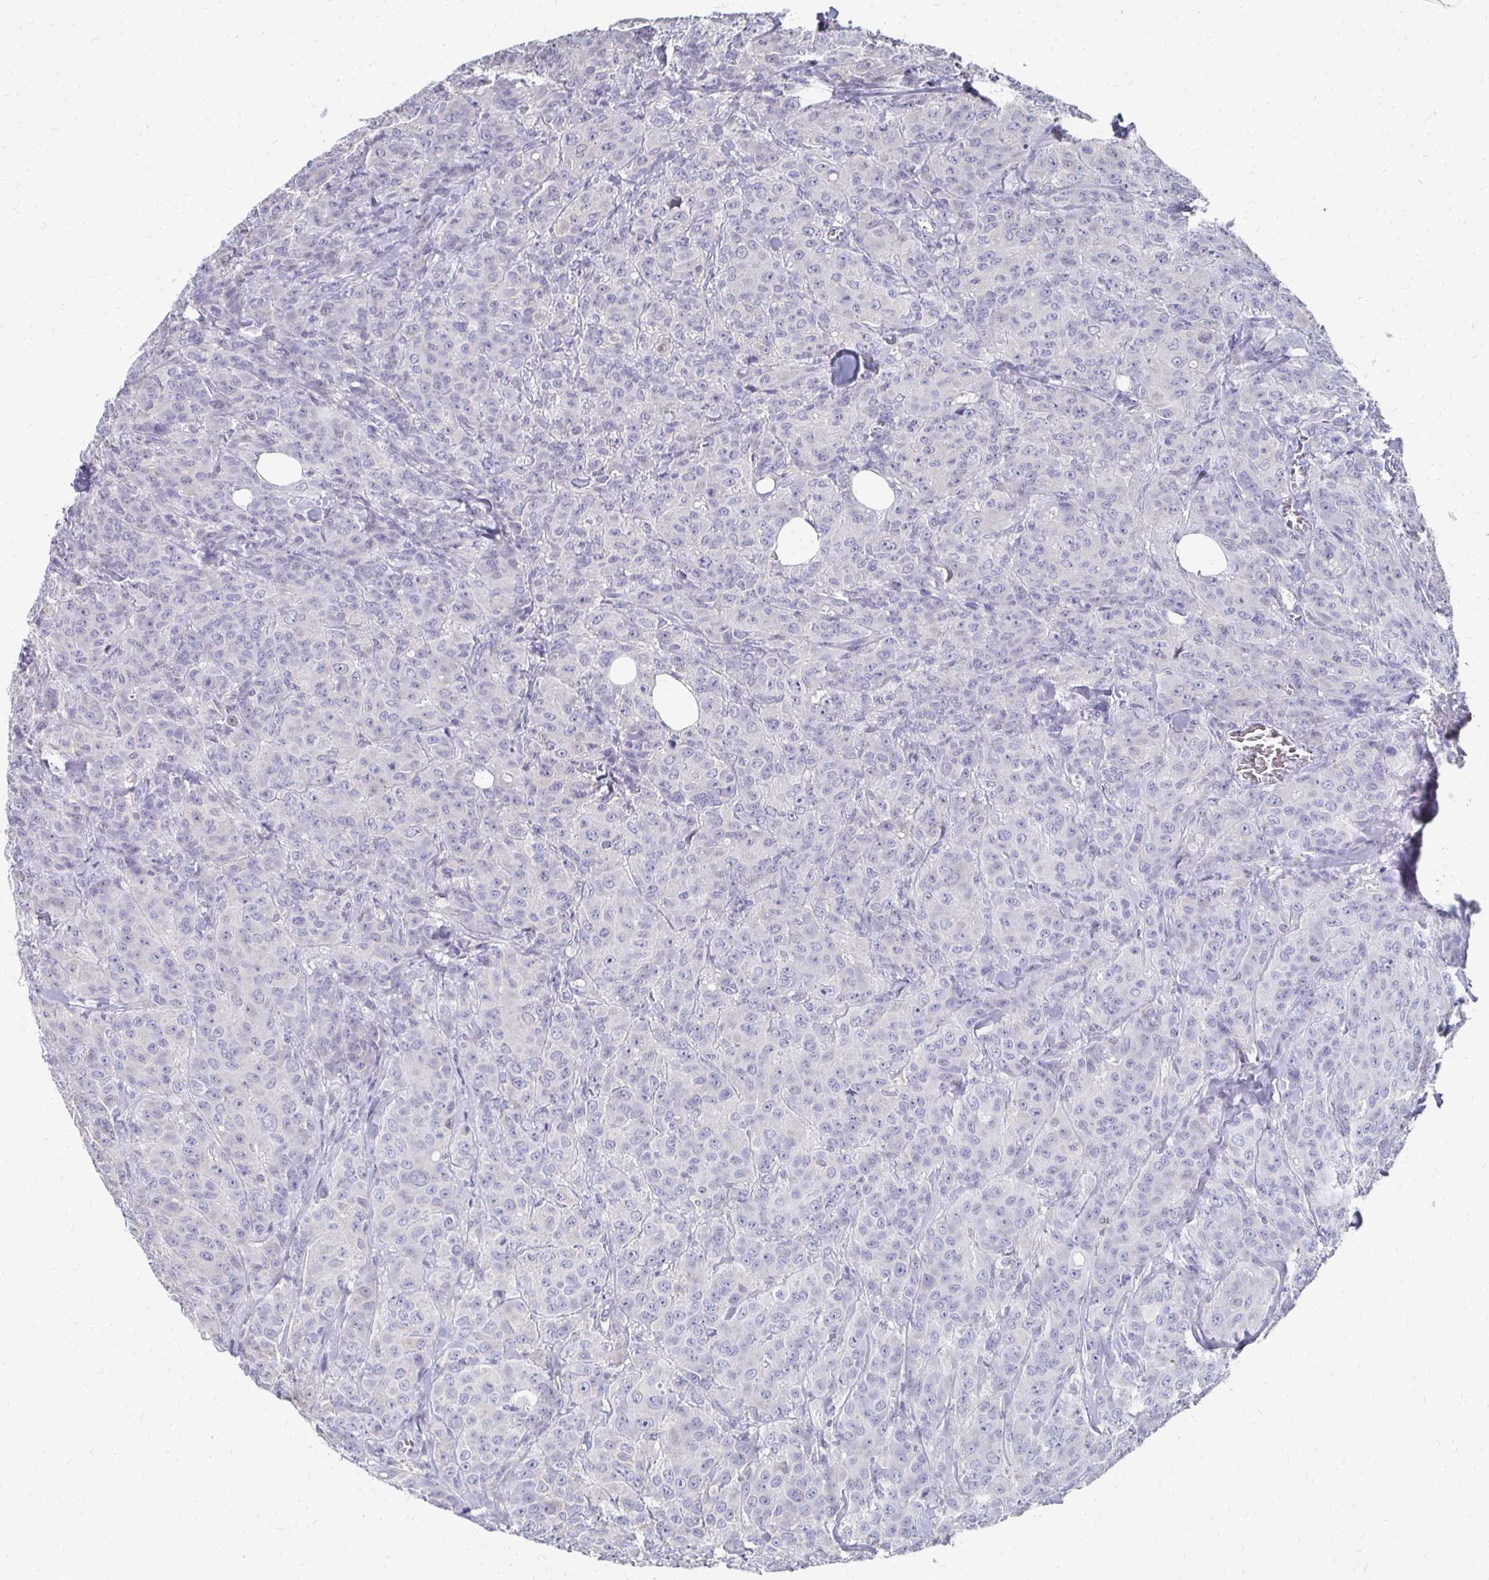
{"staining": {"intensity": "negative", "quantity": "none", "location": "none"}, "tissue": "breast cancer", "cell_type": "Tumor cells", "image_type": "cancer", "snomed": [{"axis": "morphology", "description": "Normal tissue, NOS"}, {"axis": "morphology", "description": "Duct carcinoma"}, {"axis": "topography", "description": "Breast"}], "caption": "DAB immunohistochemical staining of human breast invasive ductal carcinoma displays no significant positivity in tumor cells.", "gene": "SYCP3", "patient": {"sex": "female", "age": 43}}